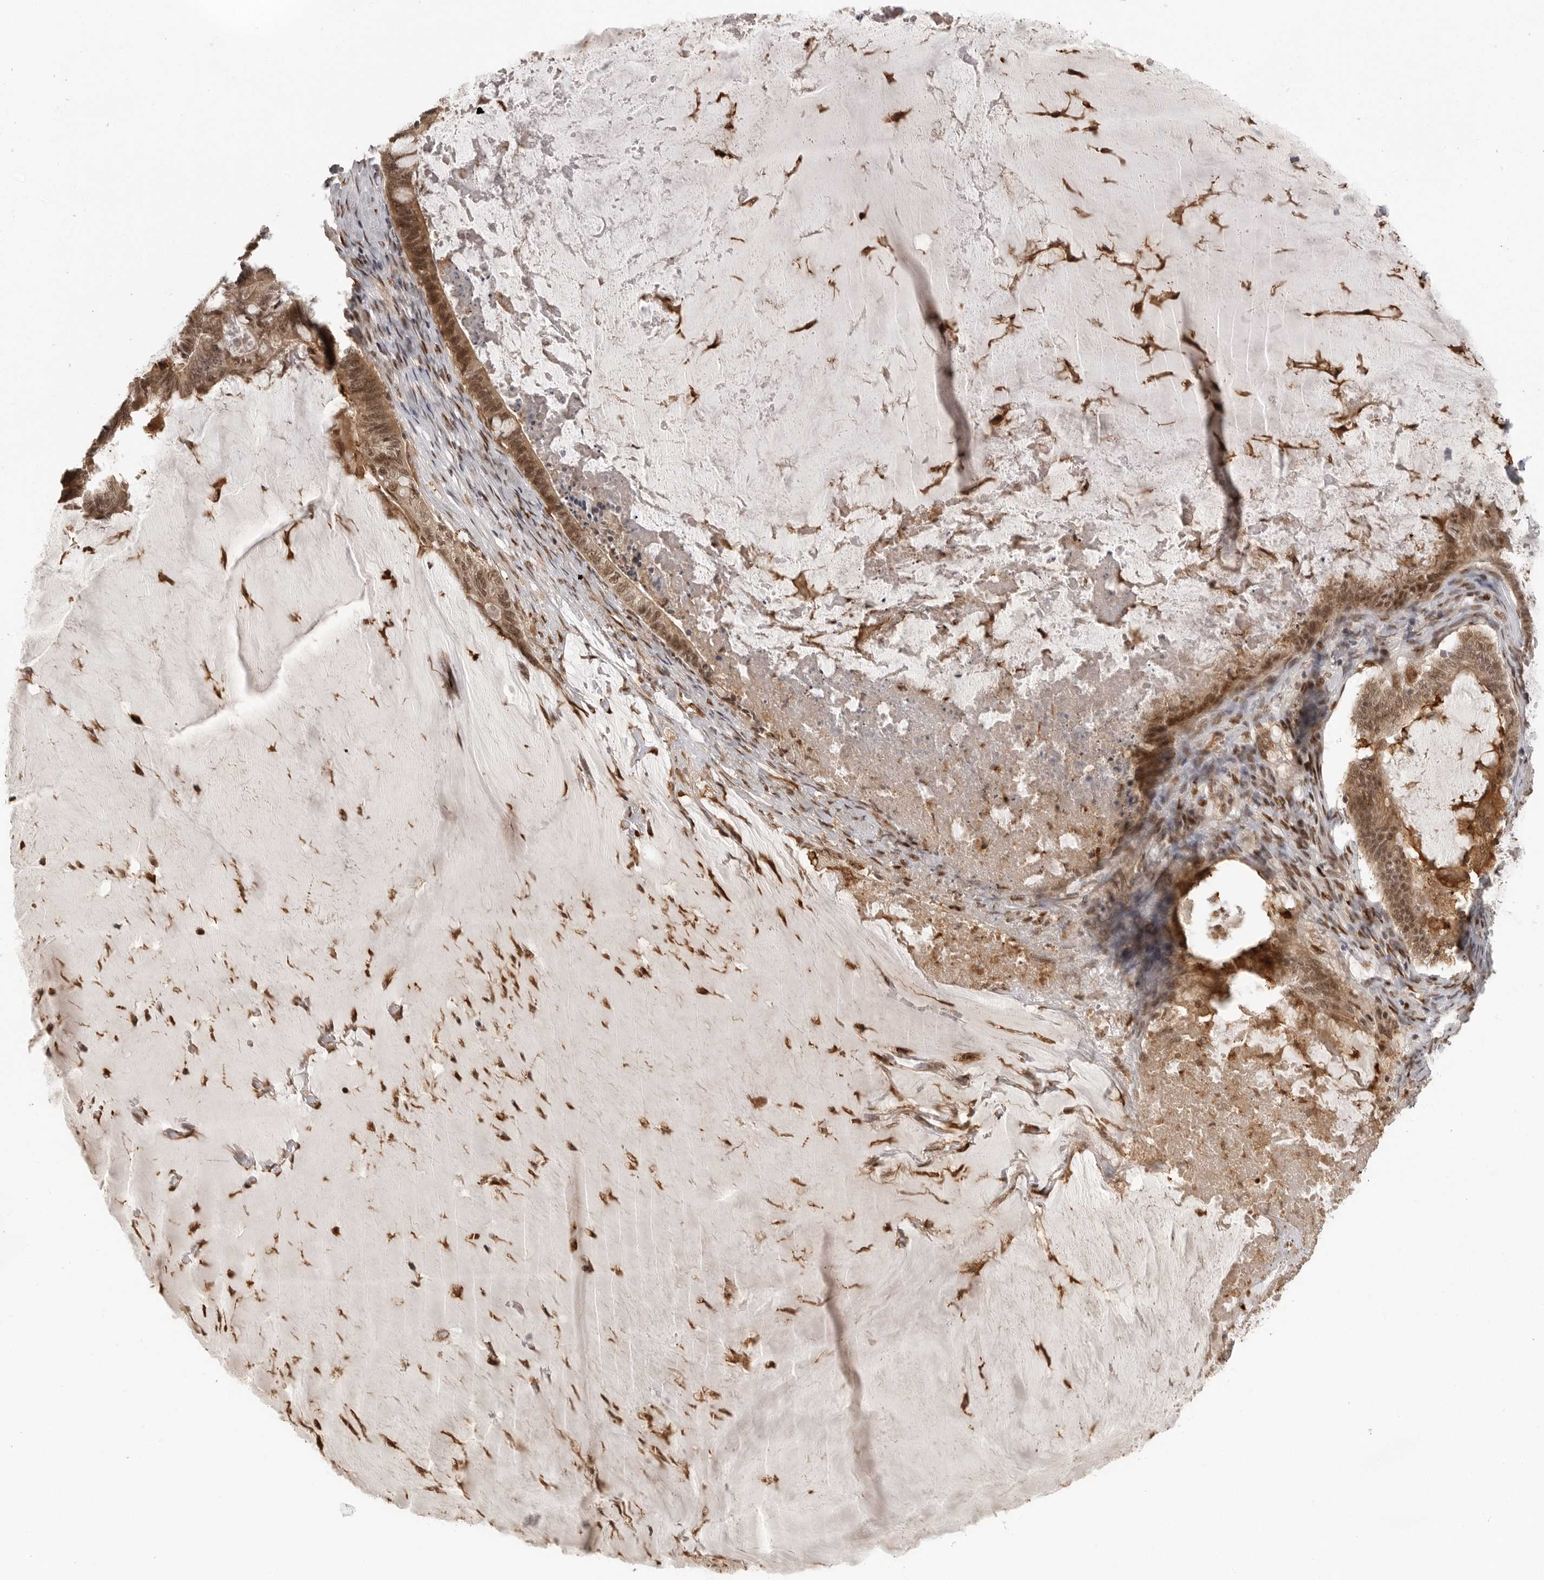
{"staining": {"intensity": "moderate", "quantity": ">75%", "location": "cytoplasmic/membranous,nuclear"}, "tissue": "ovarian cancer", "cell_type": "Tumor cells", "image_type": "cancer", "snomed": [{"axis": "morphology", "description": "Cystadenocarcinoma, mucinous, NOS"}, {"axis": "topography", "description": "Ovary"}], "caption": "Protein analysis of mucinous cystadenocarcinoma (ovarian) tissue exhibits moderate cytoplasmic/membranous and nuclear positivity in approximately >75% of tumor cells. The staining was performed using DAB to visualize the protein expression in brown, while the nuclei were stained in blue with hematoxylin (Magnification: 20x).", "gene": "PEG3", "patient": {"sex": "female", "age": 61}}